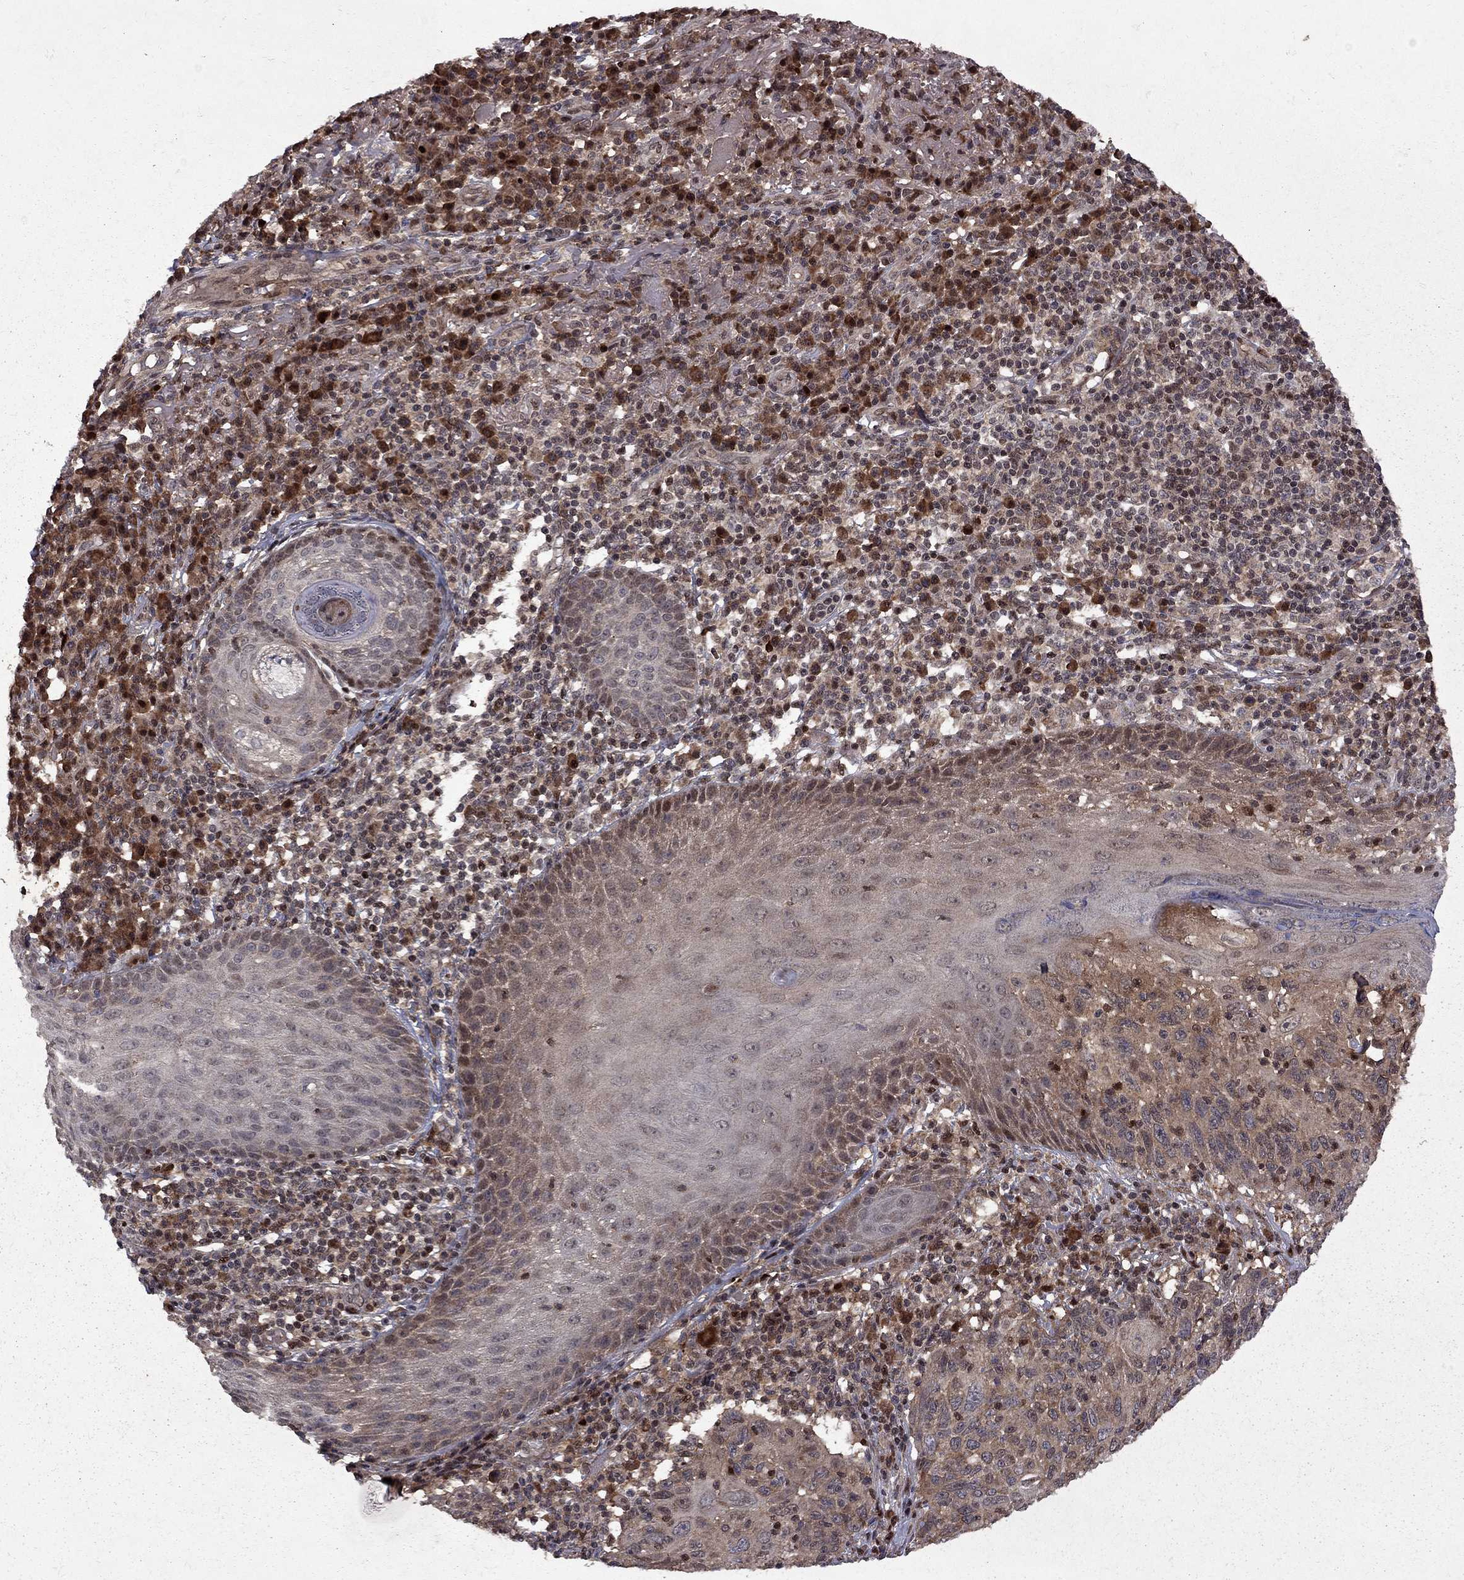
{"staining": {"intensity": "moderate", "quantity": "25%-75%", "location": "cytoplasmic/membranous"}, "tissue": "skin cancer", "cell_type": "Tumor cells", "image_type": "cancer", "snomed": [{"axis": "morphology", "description": "Squamous cell carcinoma, NOS"}, {"axis": "topography", "description": "Skin"}], "caption": "Immunohistochemistry staining of skin cancer, which shows medium levels of moderate cytoplasmic/membranous positivity in approximately 25%-75% of tumor cells indicating moderate cytoplasmic/membranous protein positivity. The staining was performed using DAB (brown) for protein detection and nuclei were counterstained in hematoxylin (blue).", "gene": "IPP", "patient": {"sex": "male", "age": 92}}